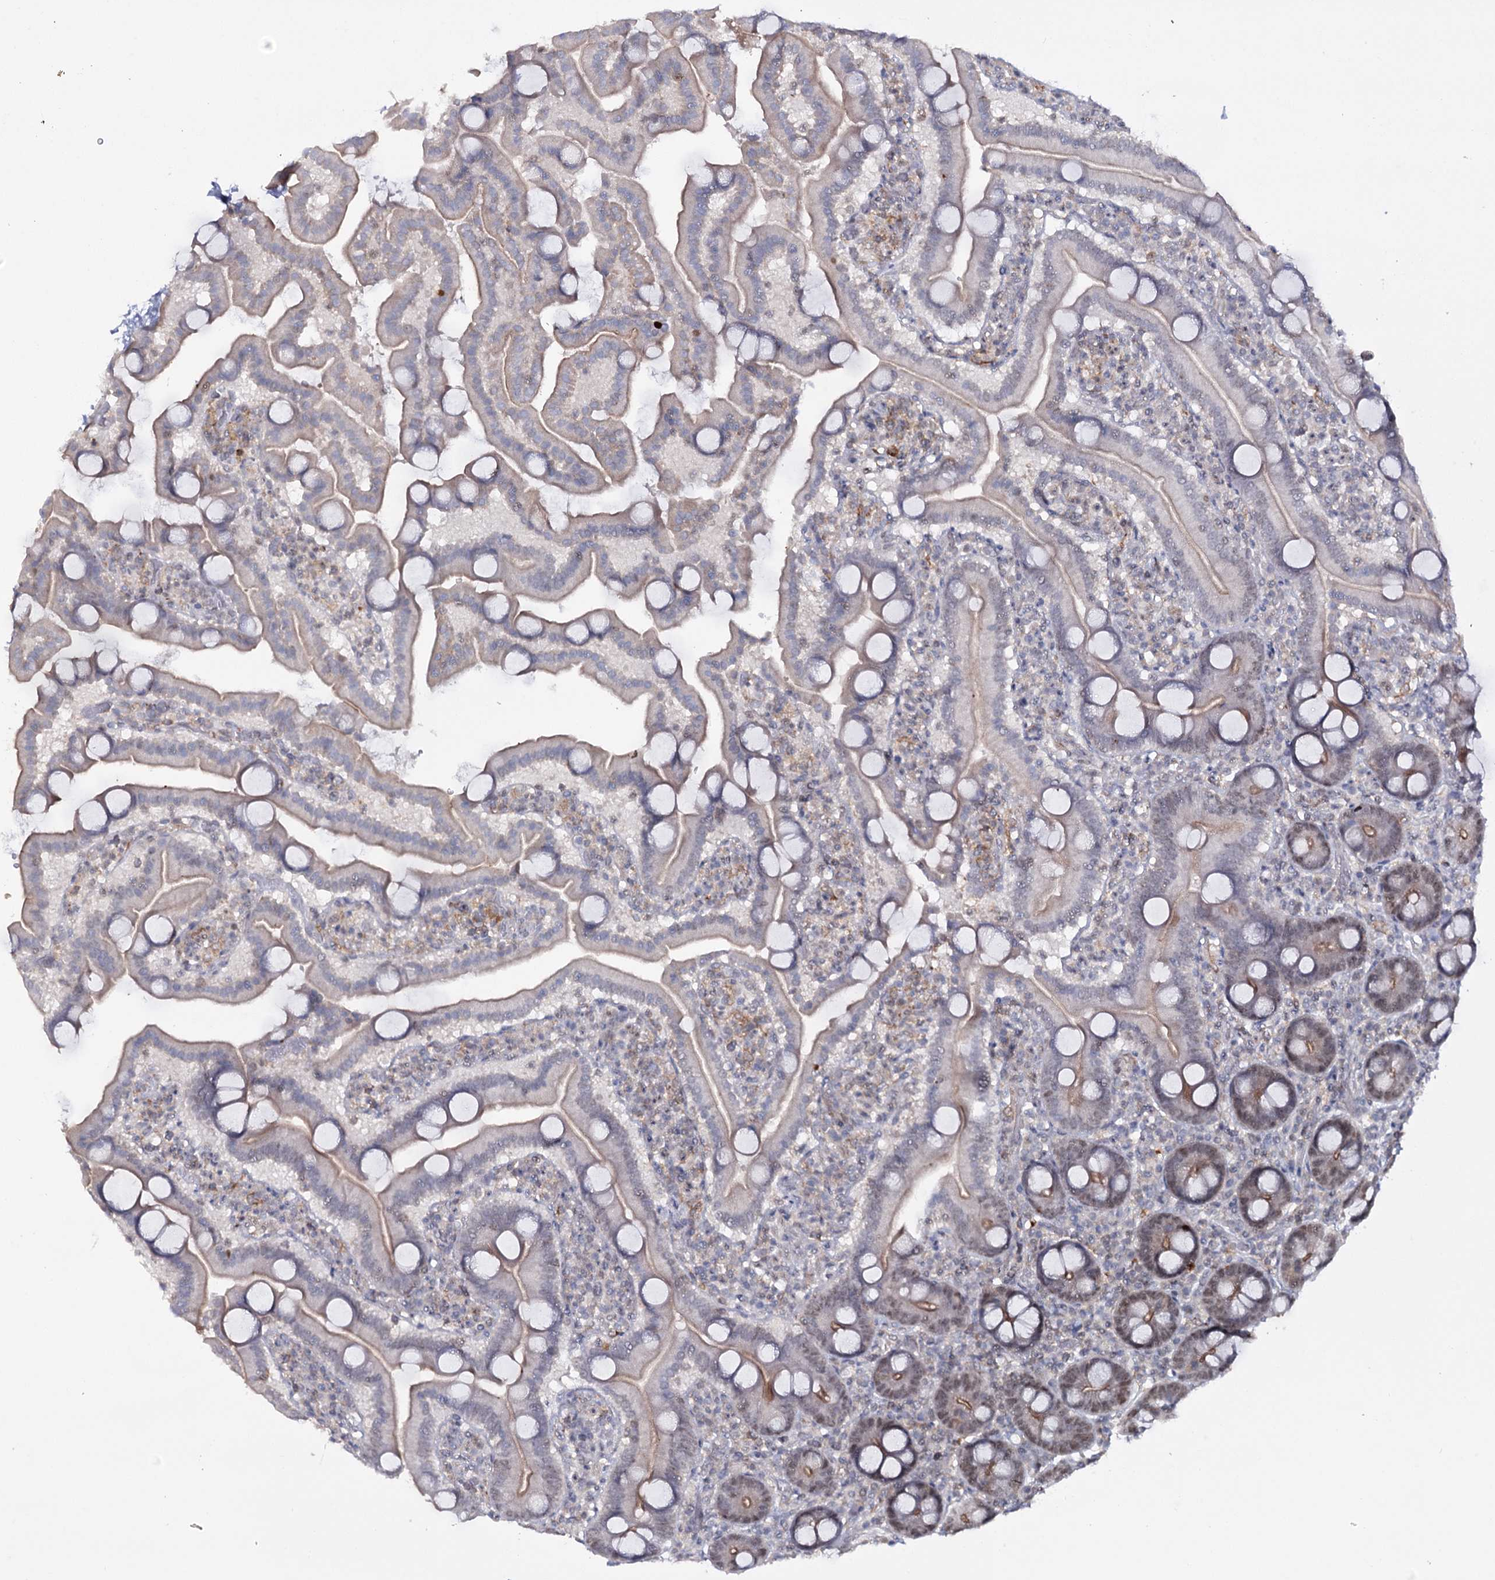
{"staining": {"intensity": "moderate", "quantity": "25%-75%", "location": "cytoplasmic/membranous,nuclear"}, "tissue": "duodenum", "cell_type": "Glandular cells", "image_type": "normal", "snomed": [{"axis": "morphology", "description": "Normal tissue, NOS"}, {"axis": "topography", "description": "Duodenum"}], "caption": "Glandular cells display medium levels of moderate cytoplasmic/membranous,nuclear staining in approximately 25%-75% of cells in benign duodenum. (Brightfield microscopy of DAB IHC at high magnification).", "gene": "ZC3H8", "patient": {"sex": "male", "age": 55}}